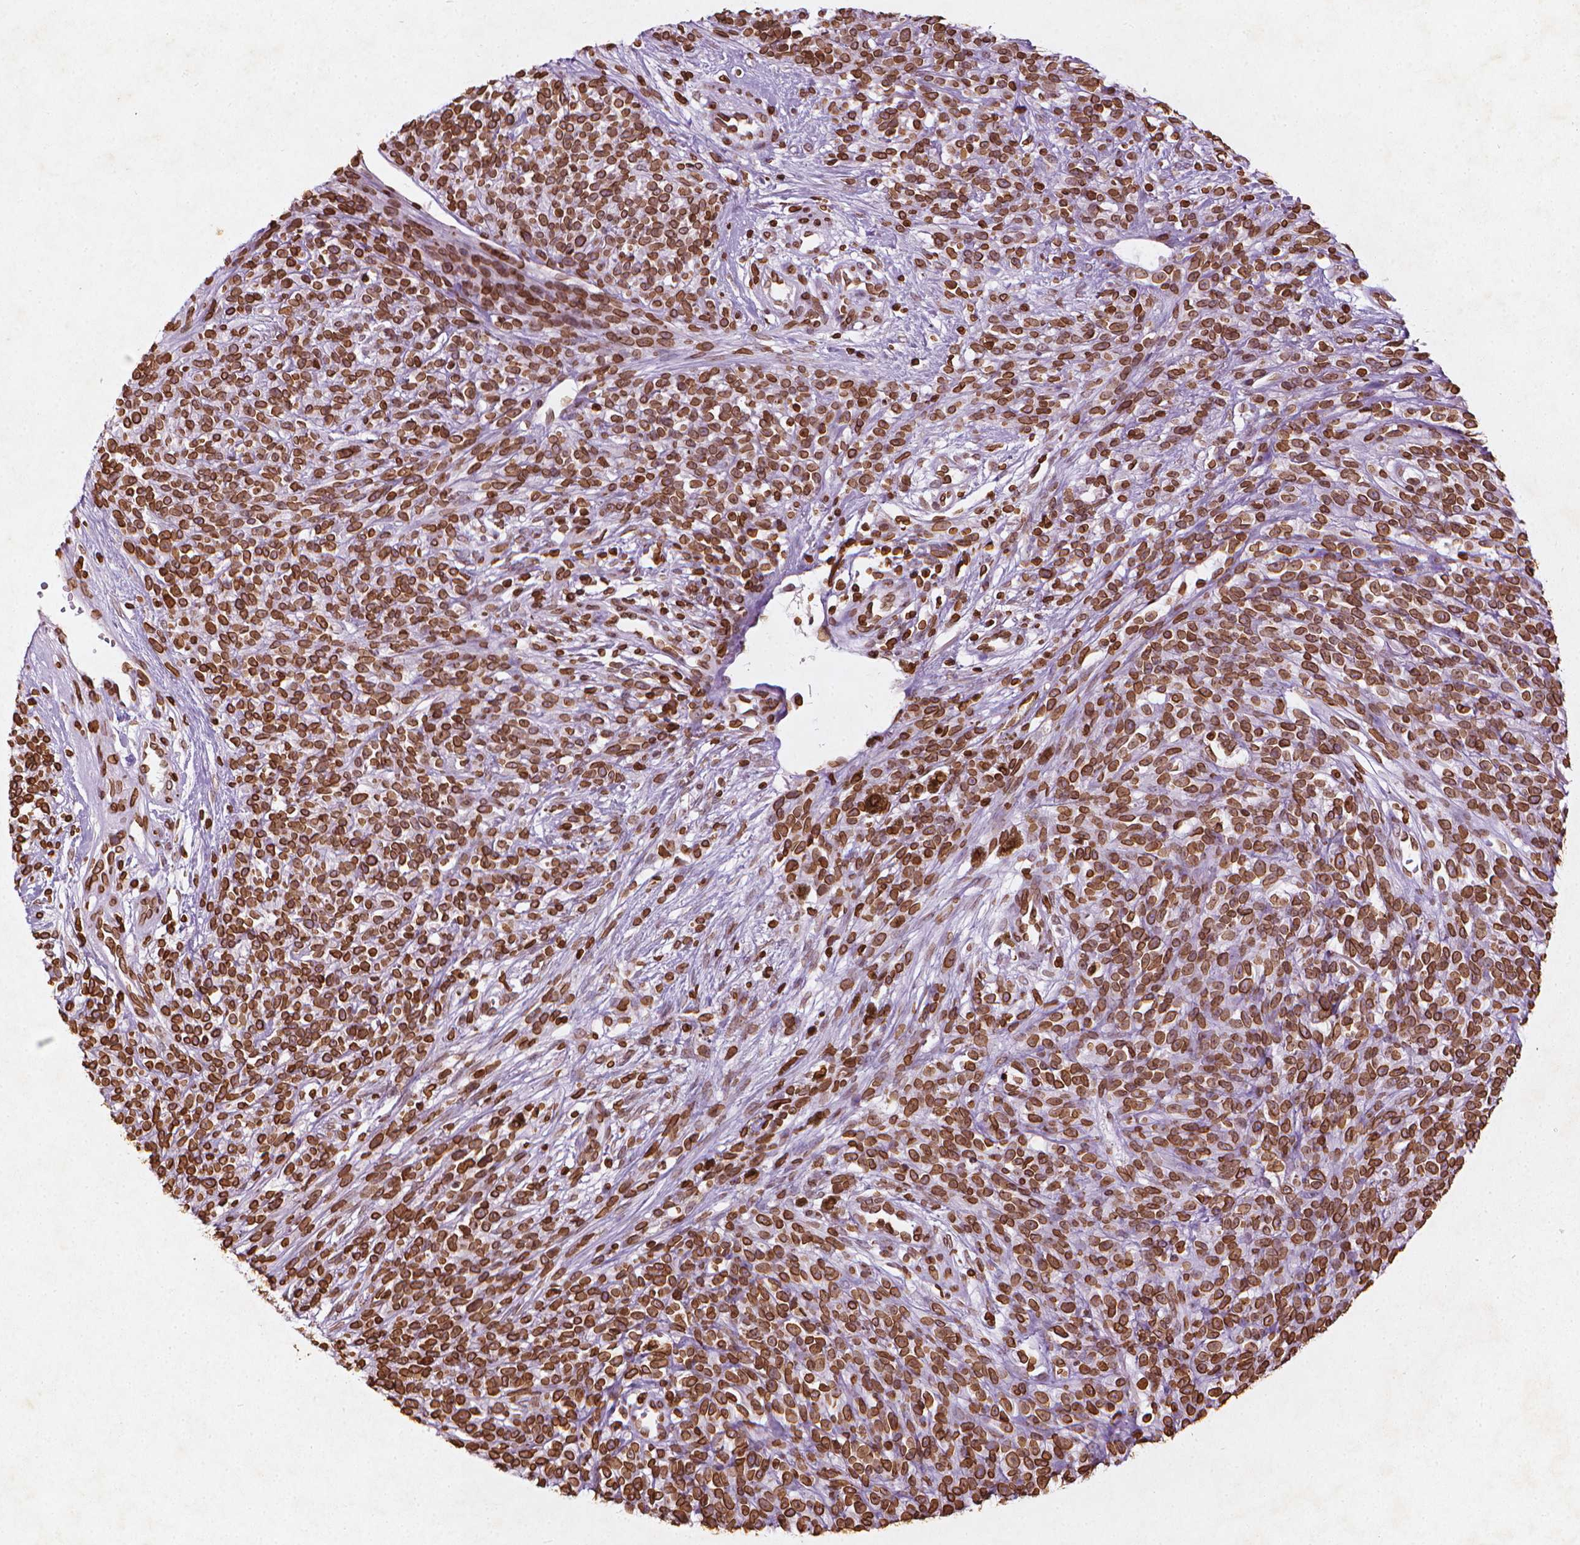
{"staining": {"intensity": "strong", "quantity": ">75%", "location": "cytoplasmic/membranous,nuclear"}, "tissue": "melanoma", "cell_type": "Tumor cells", "image_type": "cancer", "snomed": [{"axis": "morphology", "description": "Malignant melanoma, NOS"}, {"axis": "topography", "description": "Skin"}, {"axis": "topography", "description": "Skin of trunk"}], "caption": "Melanoma stained with a brown dye exhibits strong cytoplasmic/membranous and nuclear positive staining in approximately >75% of tumor cells.", "gene": "LMNB1", "patient": {"sex": "male", "age": 74}}